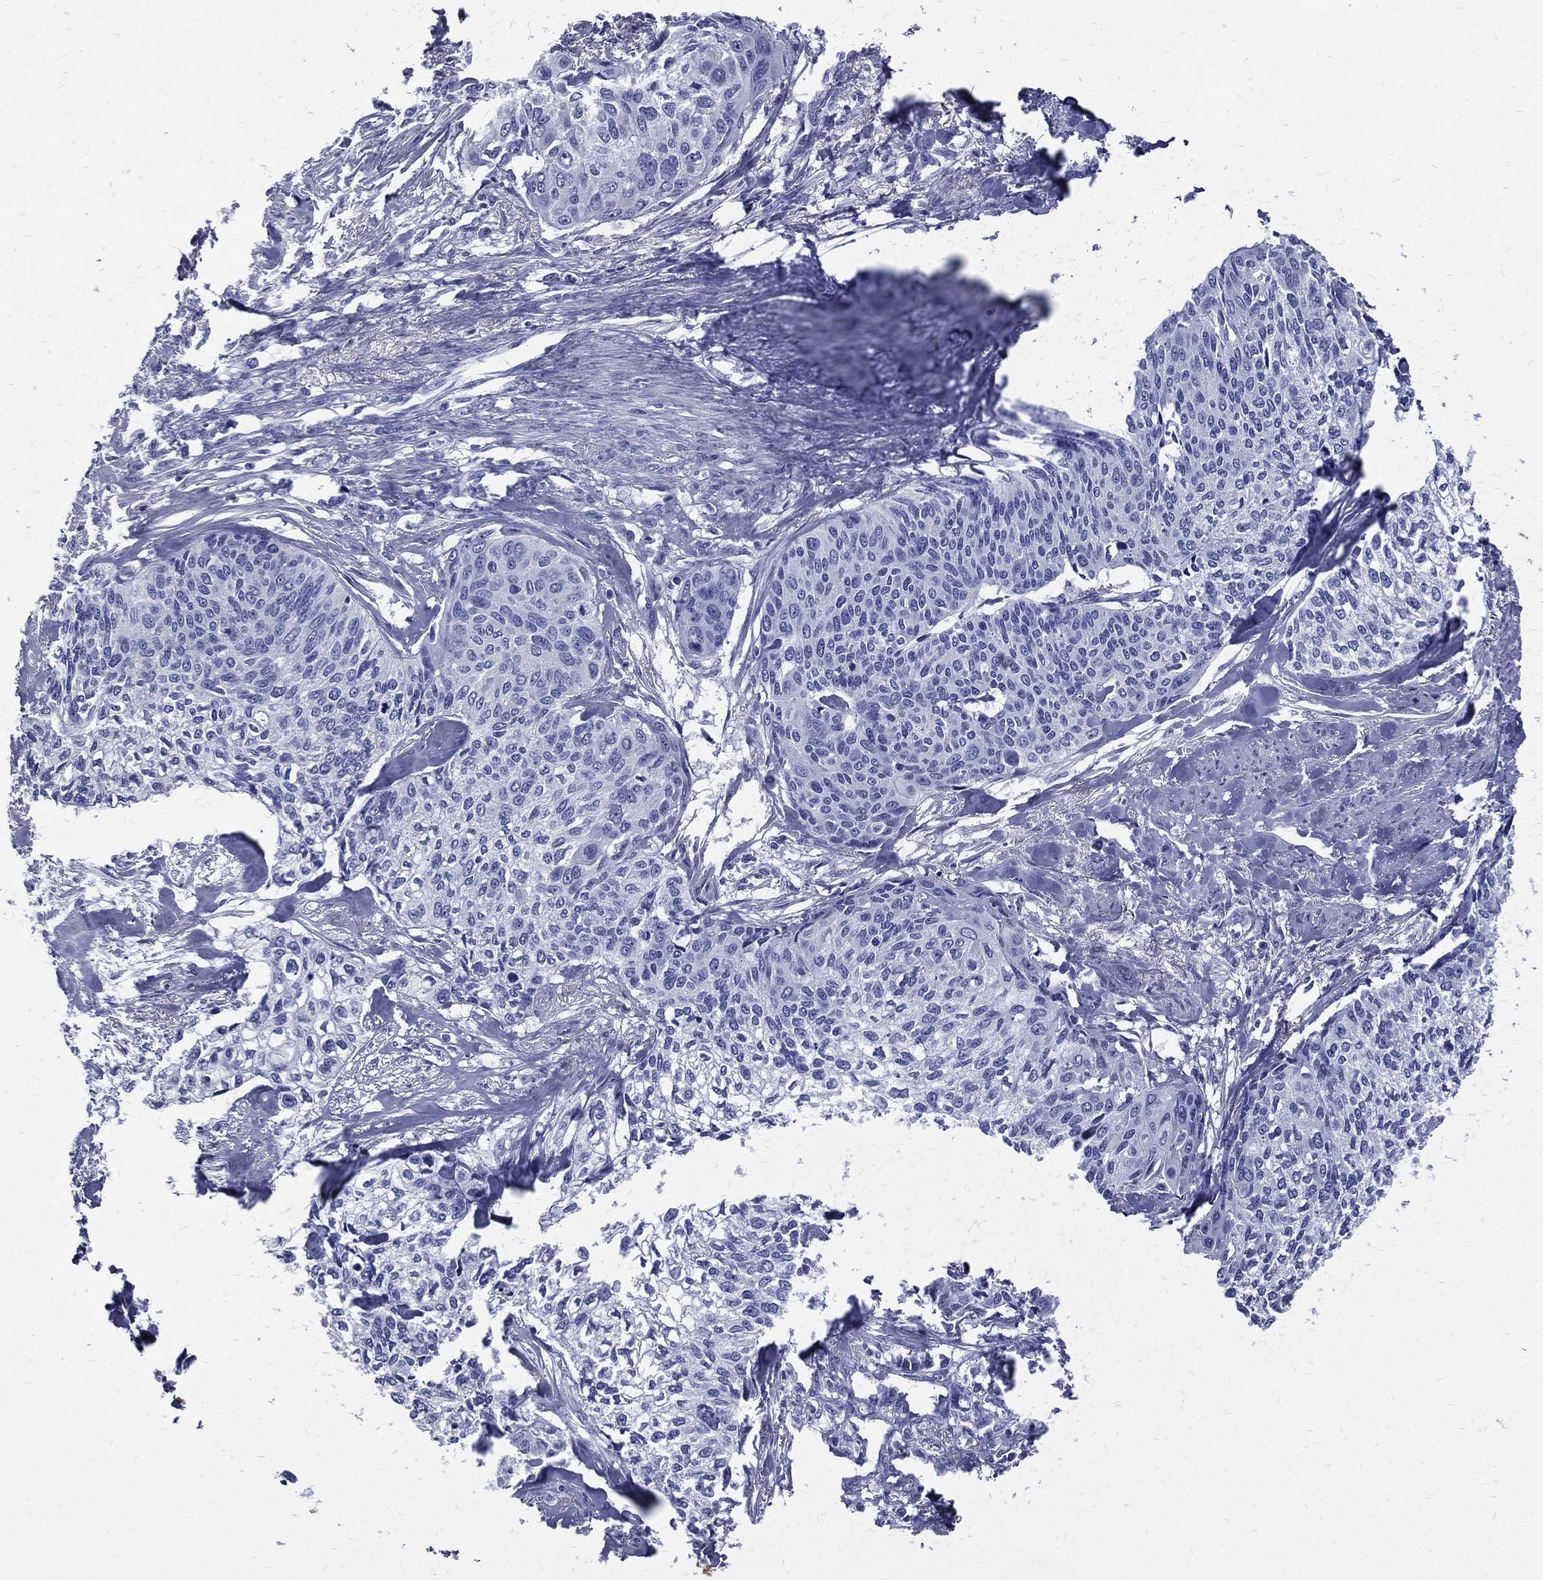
{"staining": {"intensity": "negative", "quantity": "none", "location": "none"}, "tissue": "cervical cancer", "cell_type": "Tumor cells", "image_type": "cancer", "snomed": [{"axis": "morphology", "description": "Squamous cell carcinoma, NOS"}, {"axis": "topography", "description": "Cervix"}], "caption": "IHC image of cervical cancer (squamous cell carcinoma) stained for a protein (brown), which shows no positivity in tumor cells.", "gene": "RSPH4A", "patient": {"sex": "female", "age": 58}}